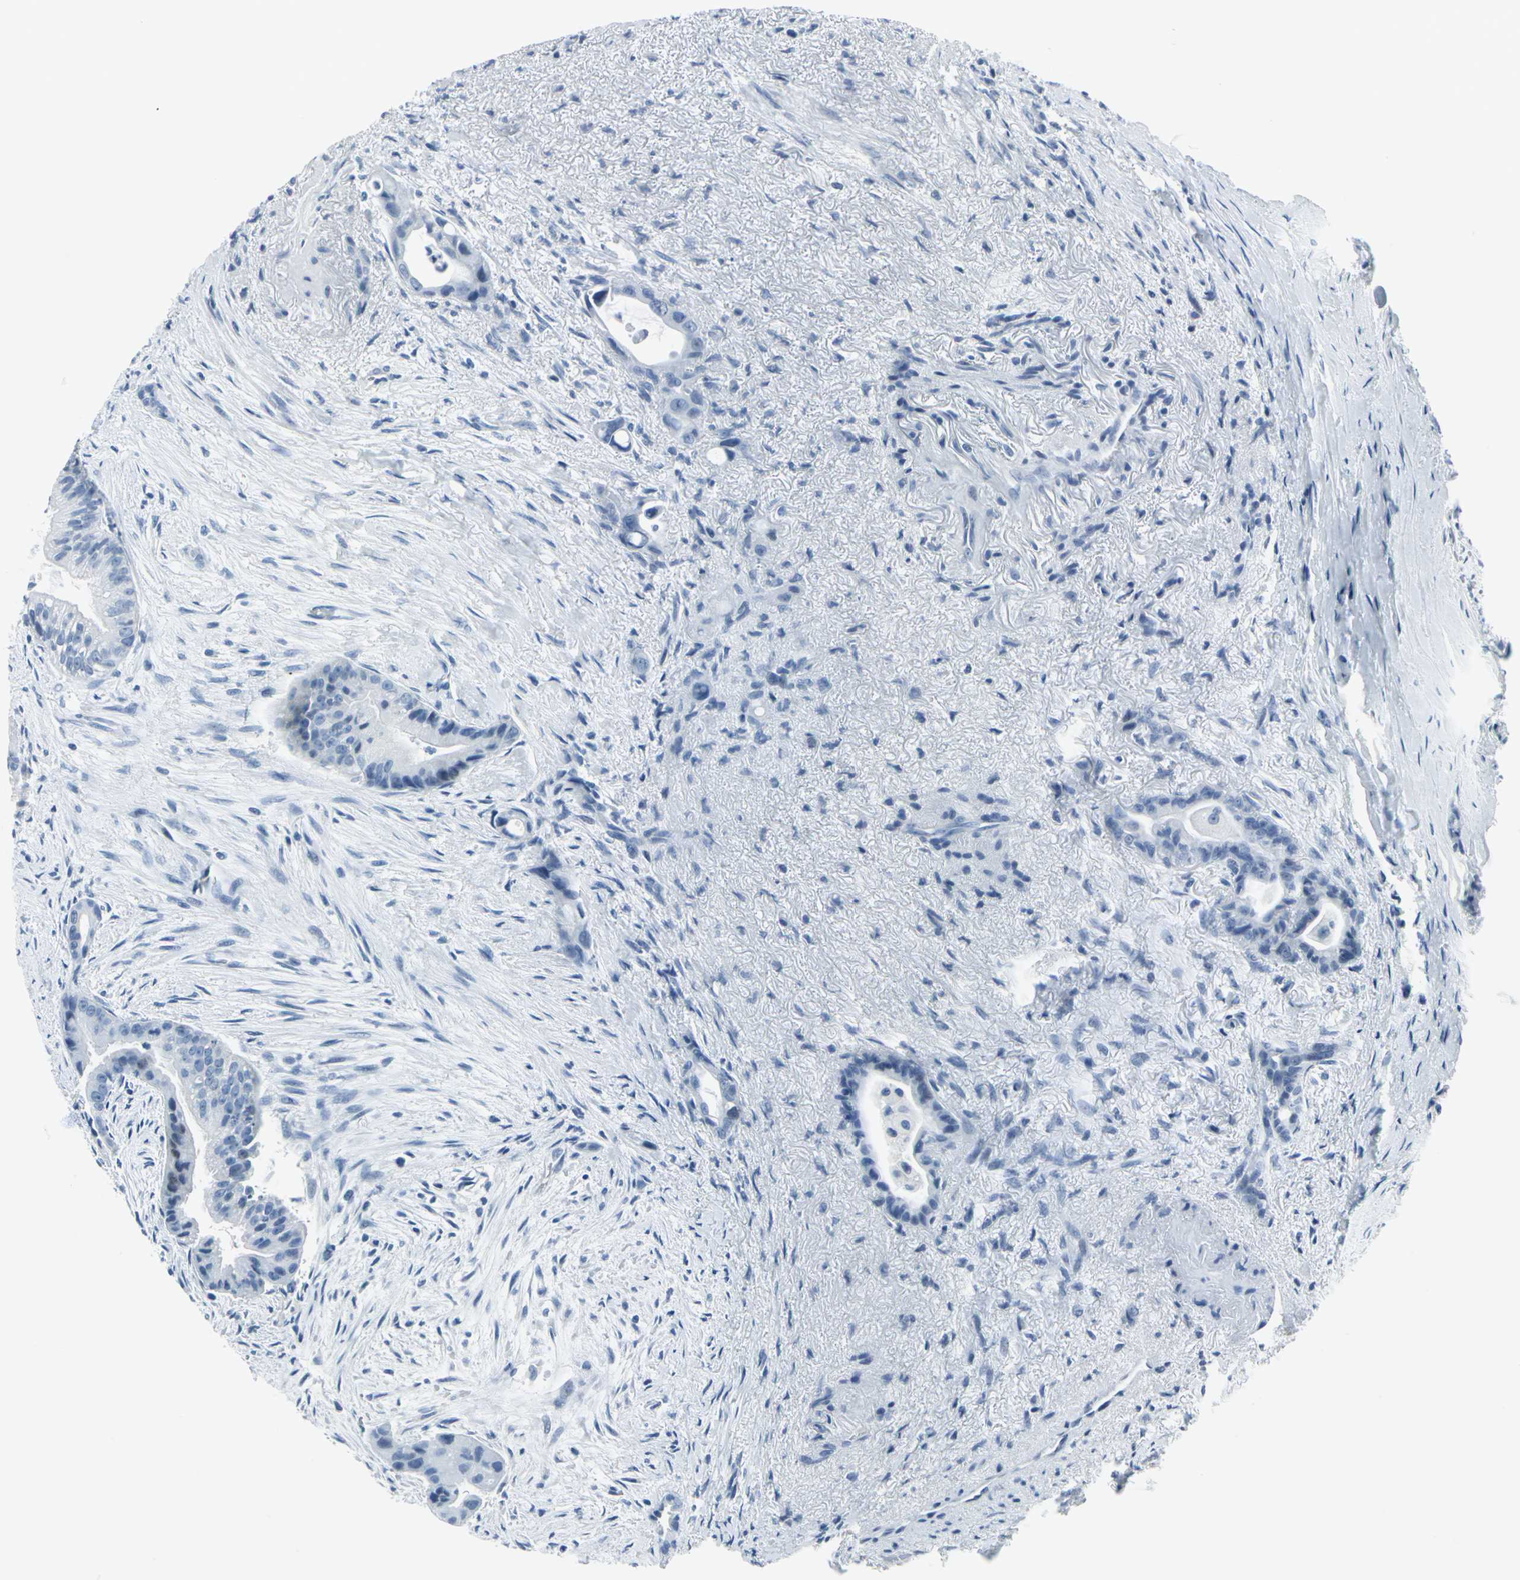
{"staining": {"intensity": "negative", "quantity": "none", "location": "none"}, "tissue": "liver cancer", "cell_type": "Tumor cells", "image_type": "cancer", "snomed": [{"axis": "morphology", "description": "Cholangiocarcinoma"}, {"axis": "topography", "description": "Liver"}], "caption": "A photomicrograph of liver cholangiocarcinoma stained for a protein displays no brown staining in tumor cells. (Stains: DAB IHC with hematoxylin counter stain, Microscopy: brightfield microscopy at high magnification).", "gene": "DNAI2", "patient": {"sex": "female", "age": 55}}